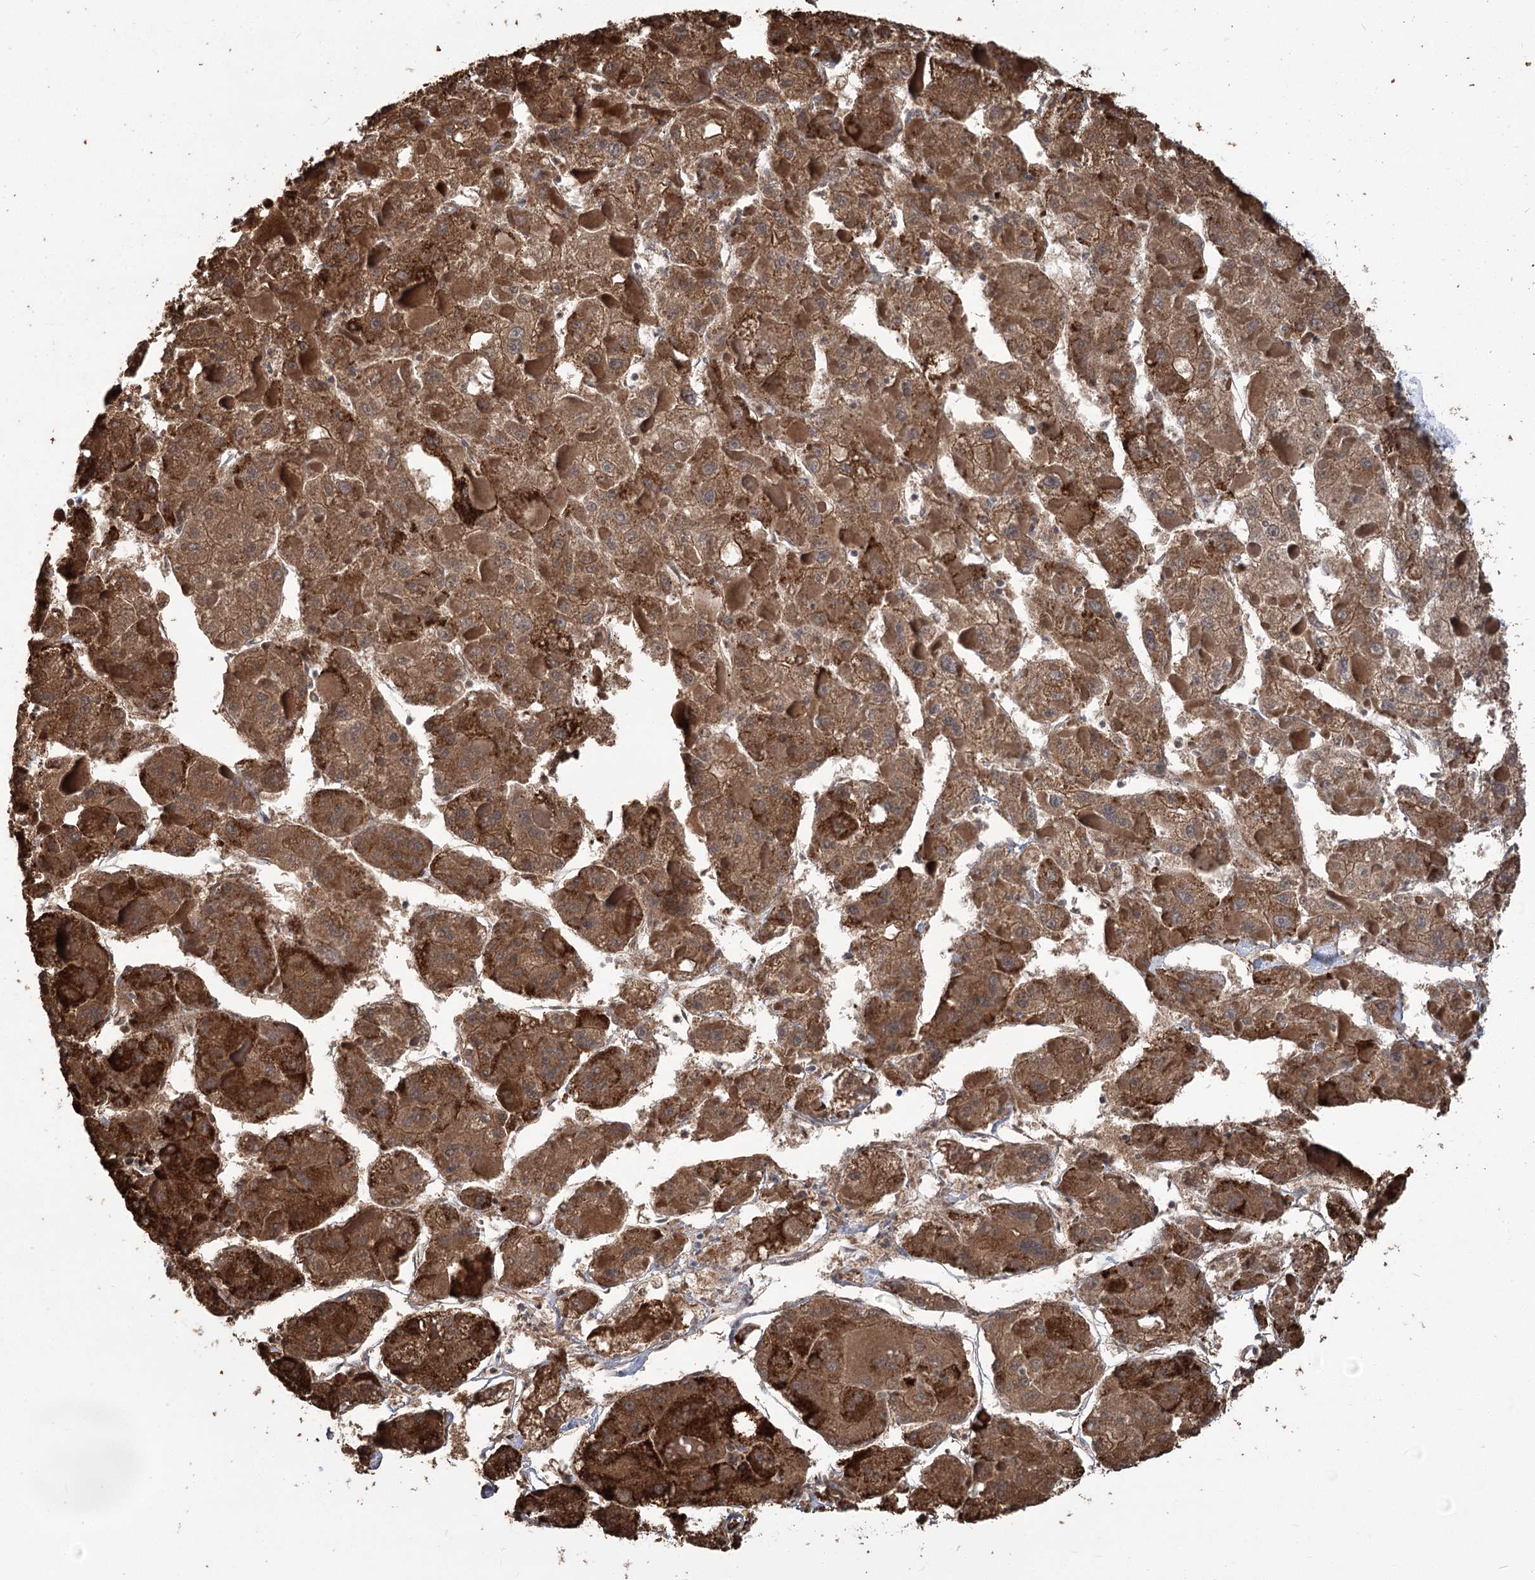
{"staining": {"intensity": "strong", "quantity": ">75%", "location": "cytoplasmic/membranous"}, "tissue": "liver cancer", "cell_type": "Tumor cells", "image_type": "cancer", "snomed": [{"axis": "morphology", "description": "Carcinoma, Hepatocellular, NOS"}, {"axis": "topography", "description": "Liver"}], "caption": "High-magnification brightfield microscopy of liver hepatocellular carcinoma stained with DAB (3,3'-diaminobenzidine) (brown) and counterstained with hematoxylin (blue). tumor cells exhibit strong cytoplasmic/membranous staining is present in about>75% of cells.", "gene": "THAP6", "patient": {"sex": "female", "age": 73}}